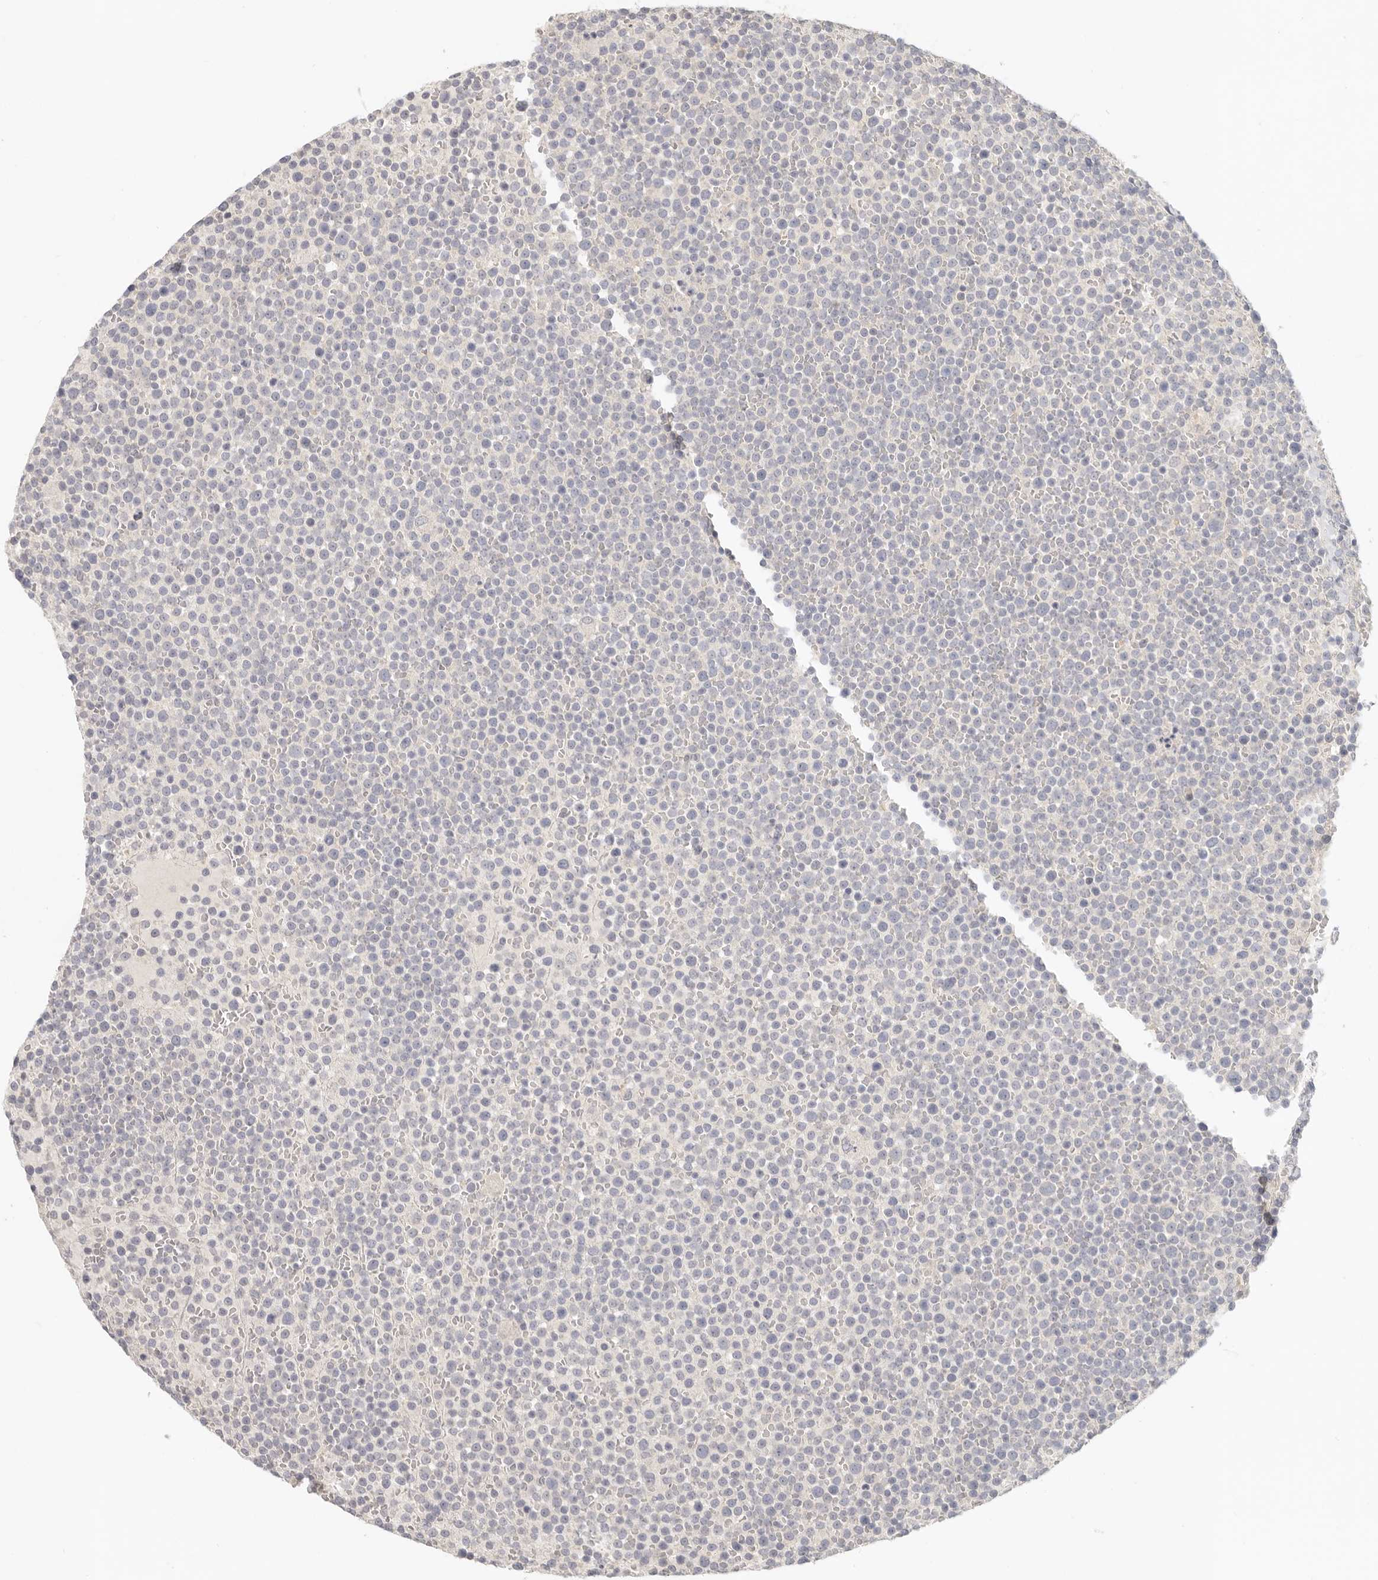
{"staining": {"intensity": "negative", "quantity": "none", "location": "none"}, "tissue": "lymphoma", "cell_type": "Tumor cells", "image_type": "cancer", "snomed": [{"axis": "morphology", "description": "Malignant lymphoma, non-Hodgkin's type, High grade"}, {"axis": "topography", "description": "Lymph node"}], "caption": "The photomicrograph demonstrates no significant positivity in tumor cells of malignant lymphoma, non-Hodgkin's type (high-grade).", "gene": "AHDC1", "patient": {"sex": "male", "age": 61}}